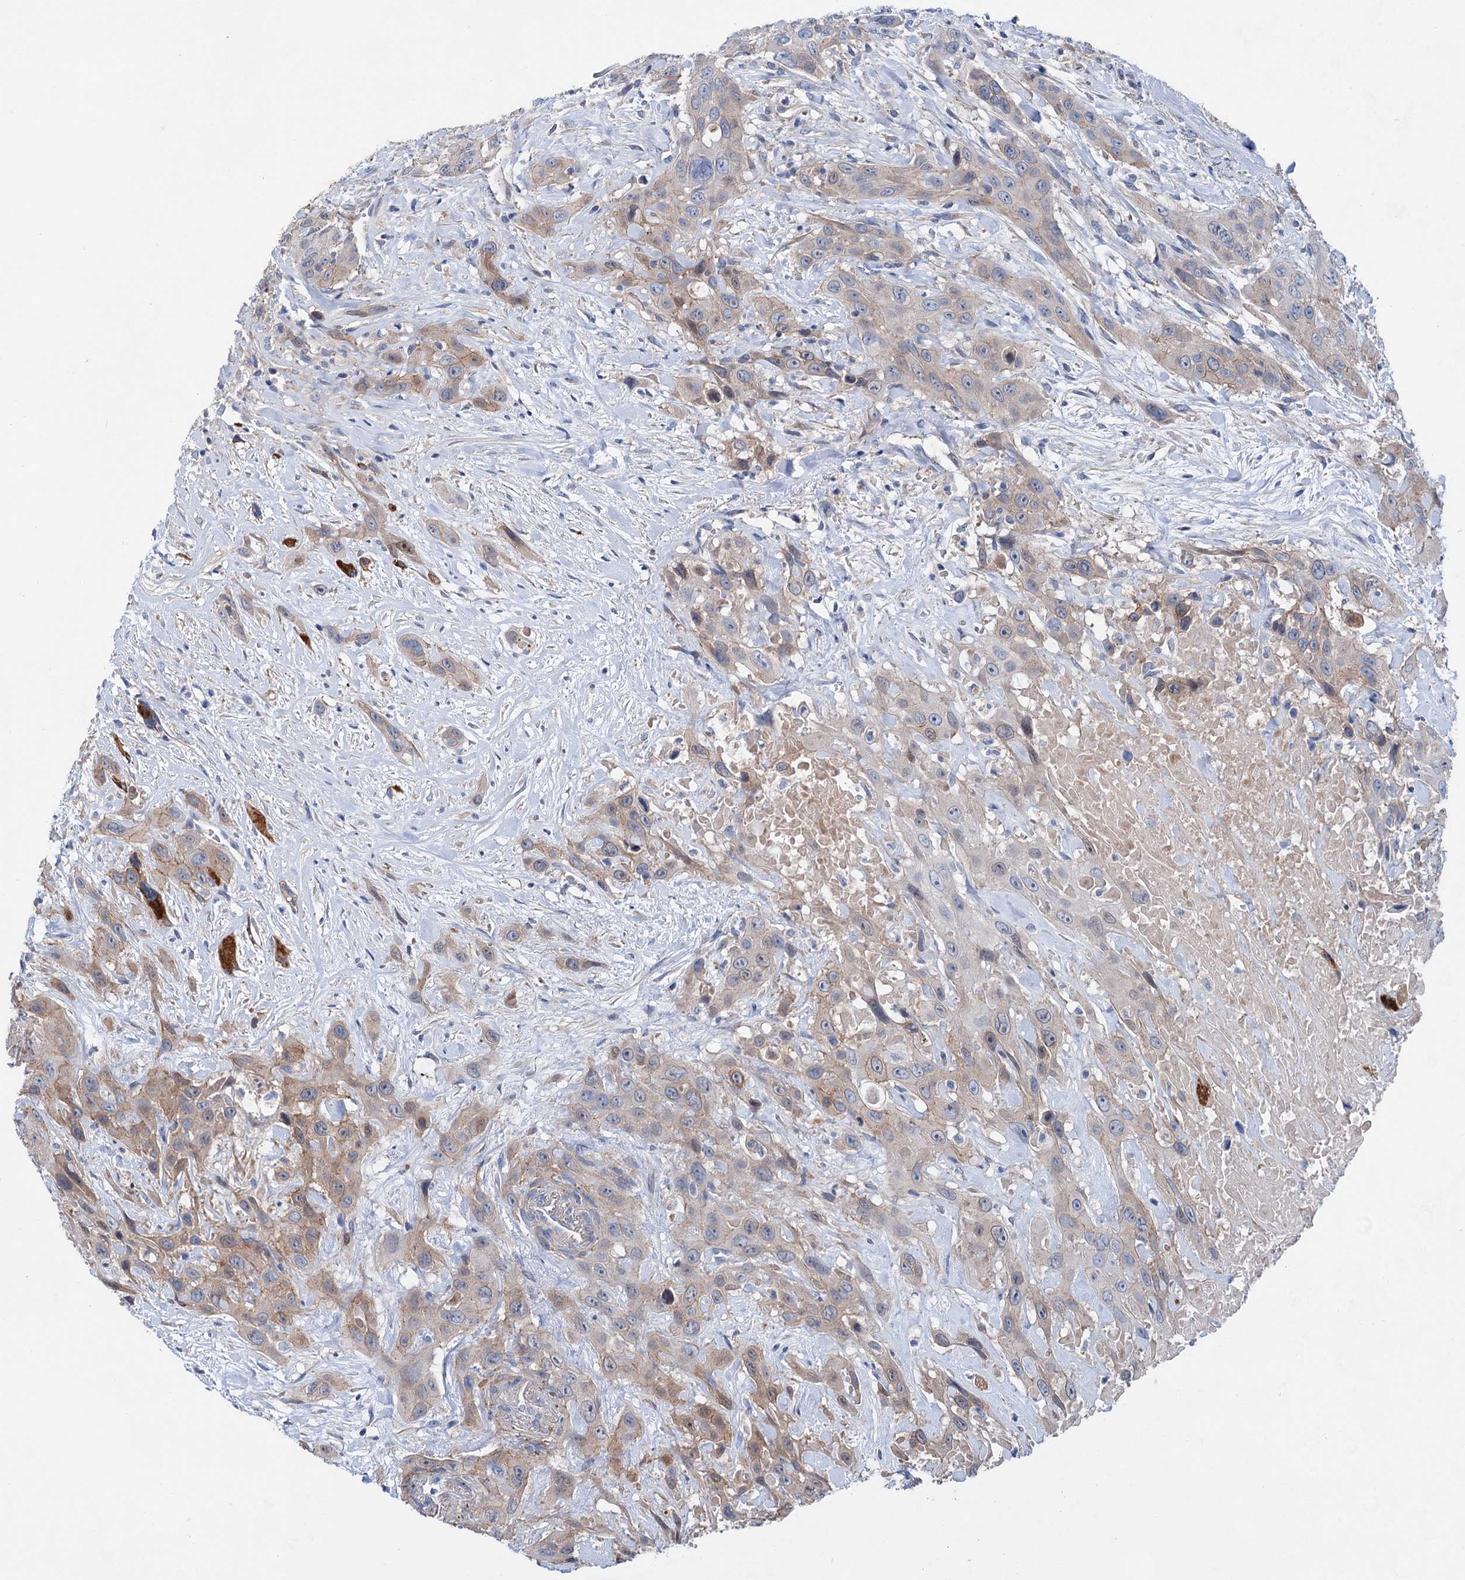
{"staining": {"intensity": "moderate", "quantity": "<25%", "location": "cytoplasmic/membranous"}, "tissue": "head and neck cancer", "cell_type": "Tumor cells", "image_type": "cancer", "snomed": [{"axis": "morphology", "description": "Squamous cell carcinoma, NOS"}, {"axis": "topography", "description": "Head-Neck"}], "caption": "The histopathology image reveals staining of head and neck squamous cell carcinoma, revealing moderate cytoplasmic/membranous protein positivity (brown color) within tumor cells. The protein of interest is stained brown, and the nuclei are stained in blue (DAB IHC with brightfield microscopy, high magnification).", "gene": "GPR155", "patient": {"sex": "male", "age": 81}}